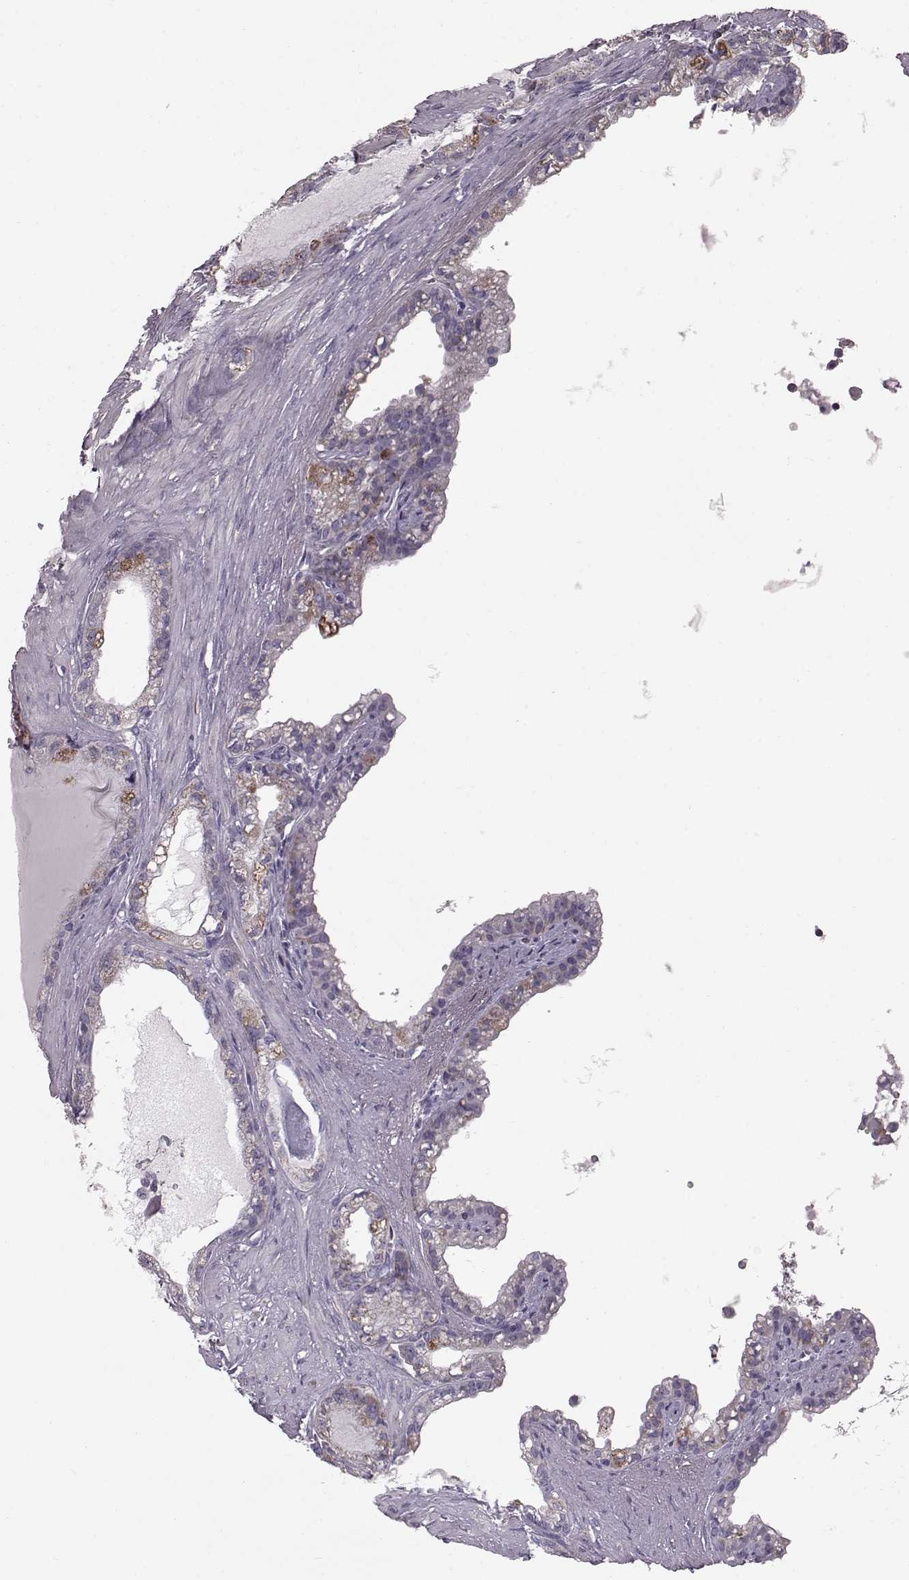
{"staining": {"intensity": "moderate", "quantity": "<25%", "location": "cytoplasmic/membranous"}, "tissue": "seminal vesicle", "cell_type": "Glandular cells", "image_type": "normal", "snomed": [{"axis": "morphology", "description": "Normal tissue, NOS"}, {"axis": "morphology", "description": "Urothelial carcinoma, NOS"}, {"axis": "topography", "description": "Urinary bladder"}, {"axis": "topography", "description": "Seminal veicle"}], "caption": "Brown immunohistochemical staining in normal seminal vesicle shows moderate cytoplasmic/membranous expression in approximately <25% of glandular cells.", "gene": "ATP5MF", "patient": {"sex": "male", "age": 76}}